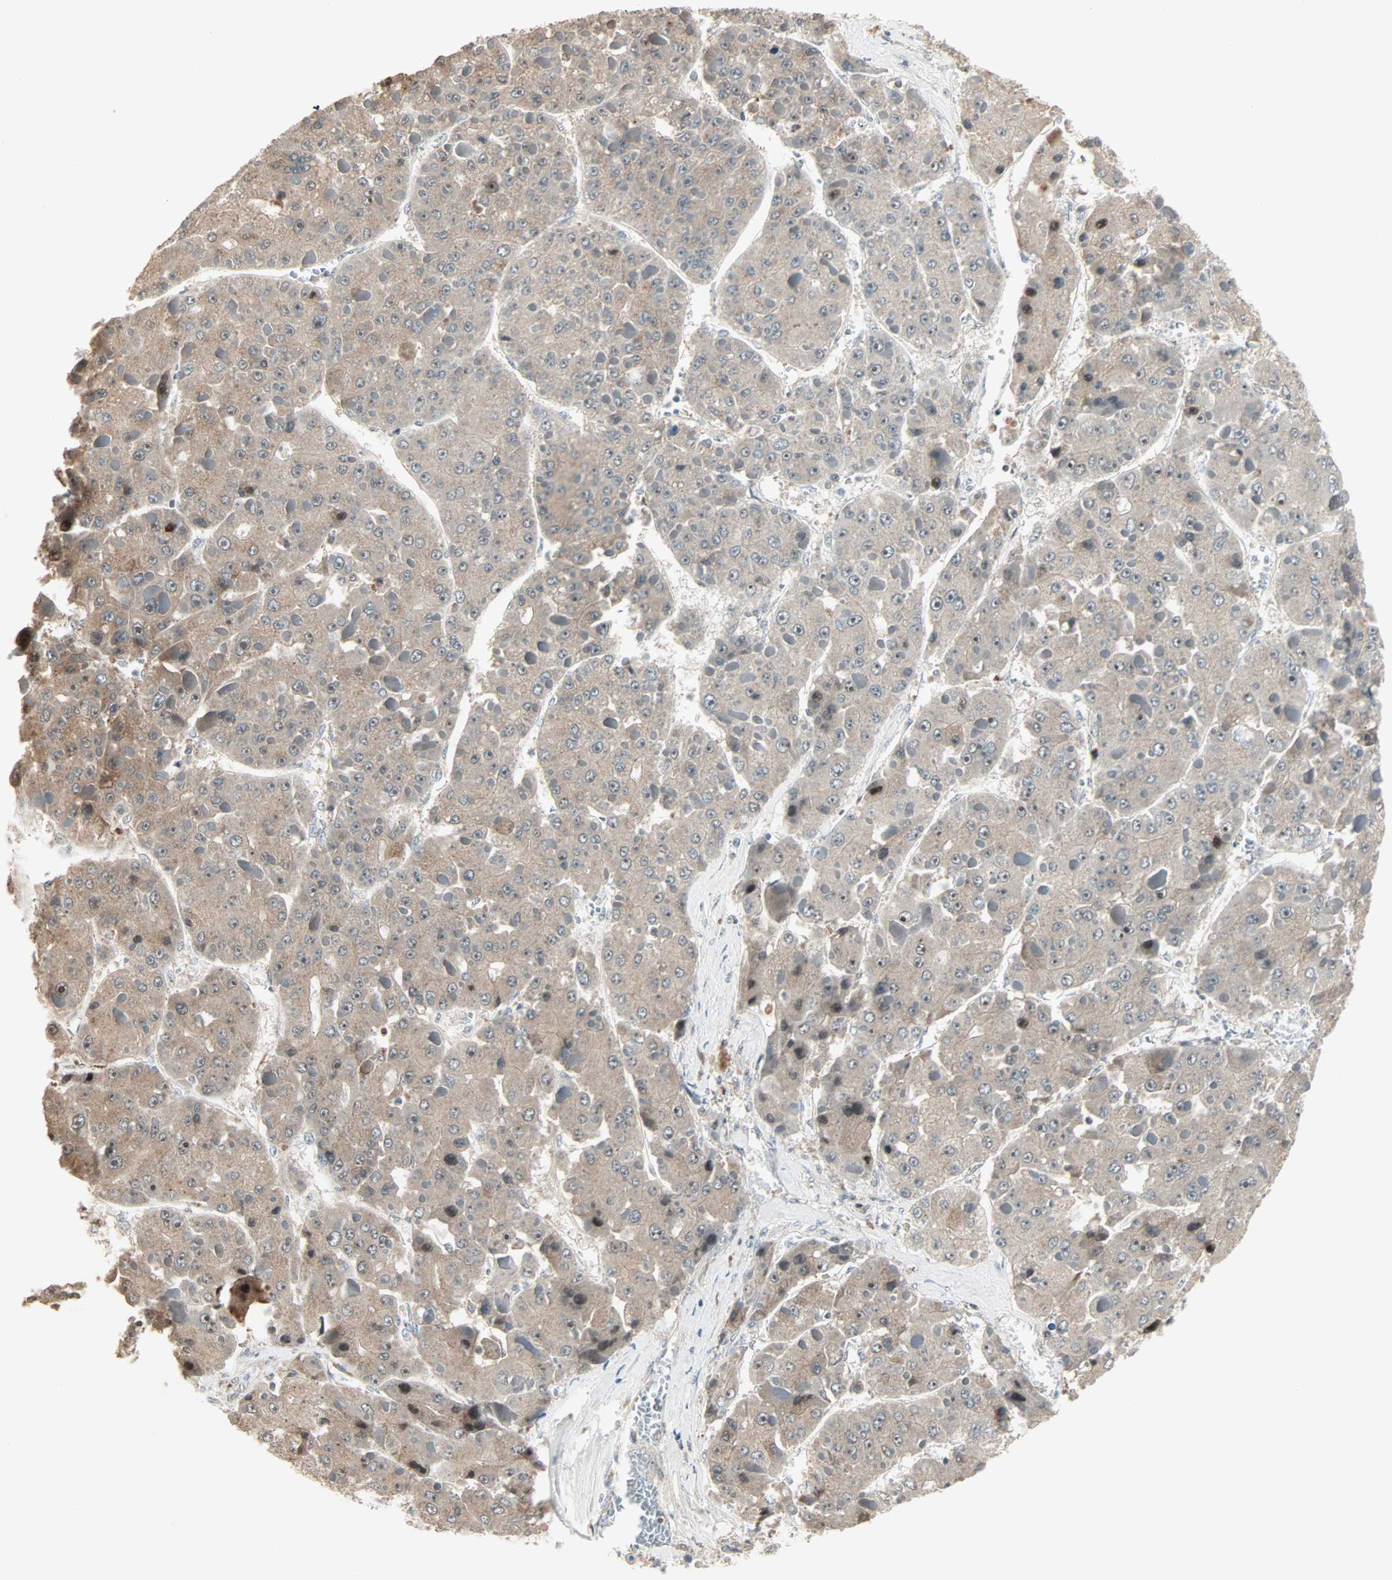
{"staining": {"intensity": "moderate", "quantity": ">75%", "location": "cytoplasmic/membranous,nuclear"}, "tissue": "liver cancer", "cell_type": "Tumor cells", "image_type": "cancer", "snomed": [{"axis": "morphology", "description": "Carcinoma, Hepatocellular, NOS"}, {"axis": "topography", "description": "Liver"}], "caption": "Liver hepatocellular carcinoma stained for a protein (brown) exhibits moderate cytoplasmic/membranous and nuclear positive staining in approximately >75% of tumor cells.", "gene": "KDM4A", "patient": {"sex": "female", "age": 73}}